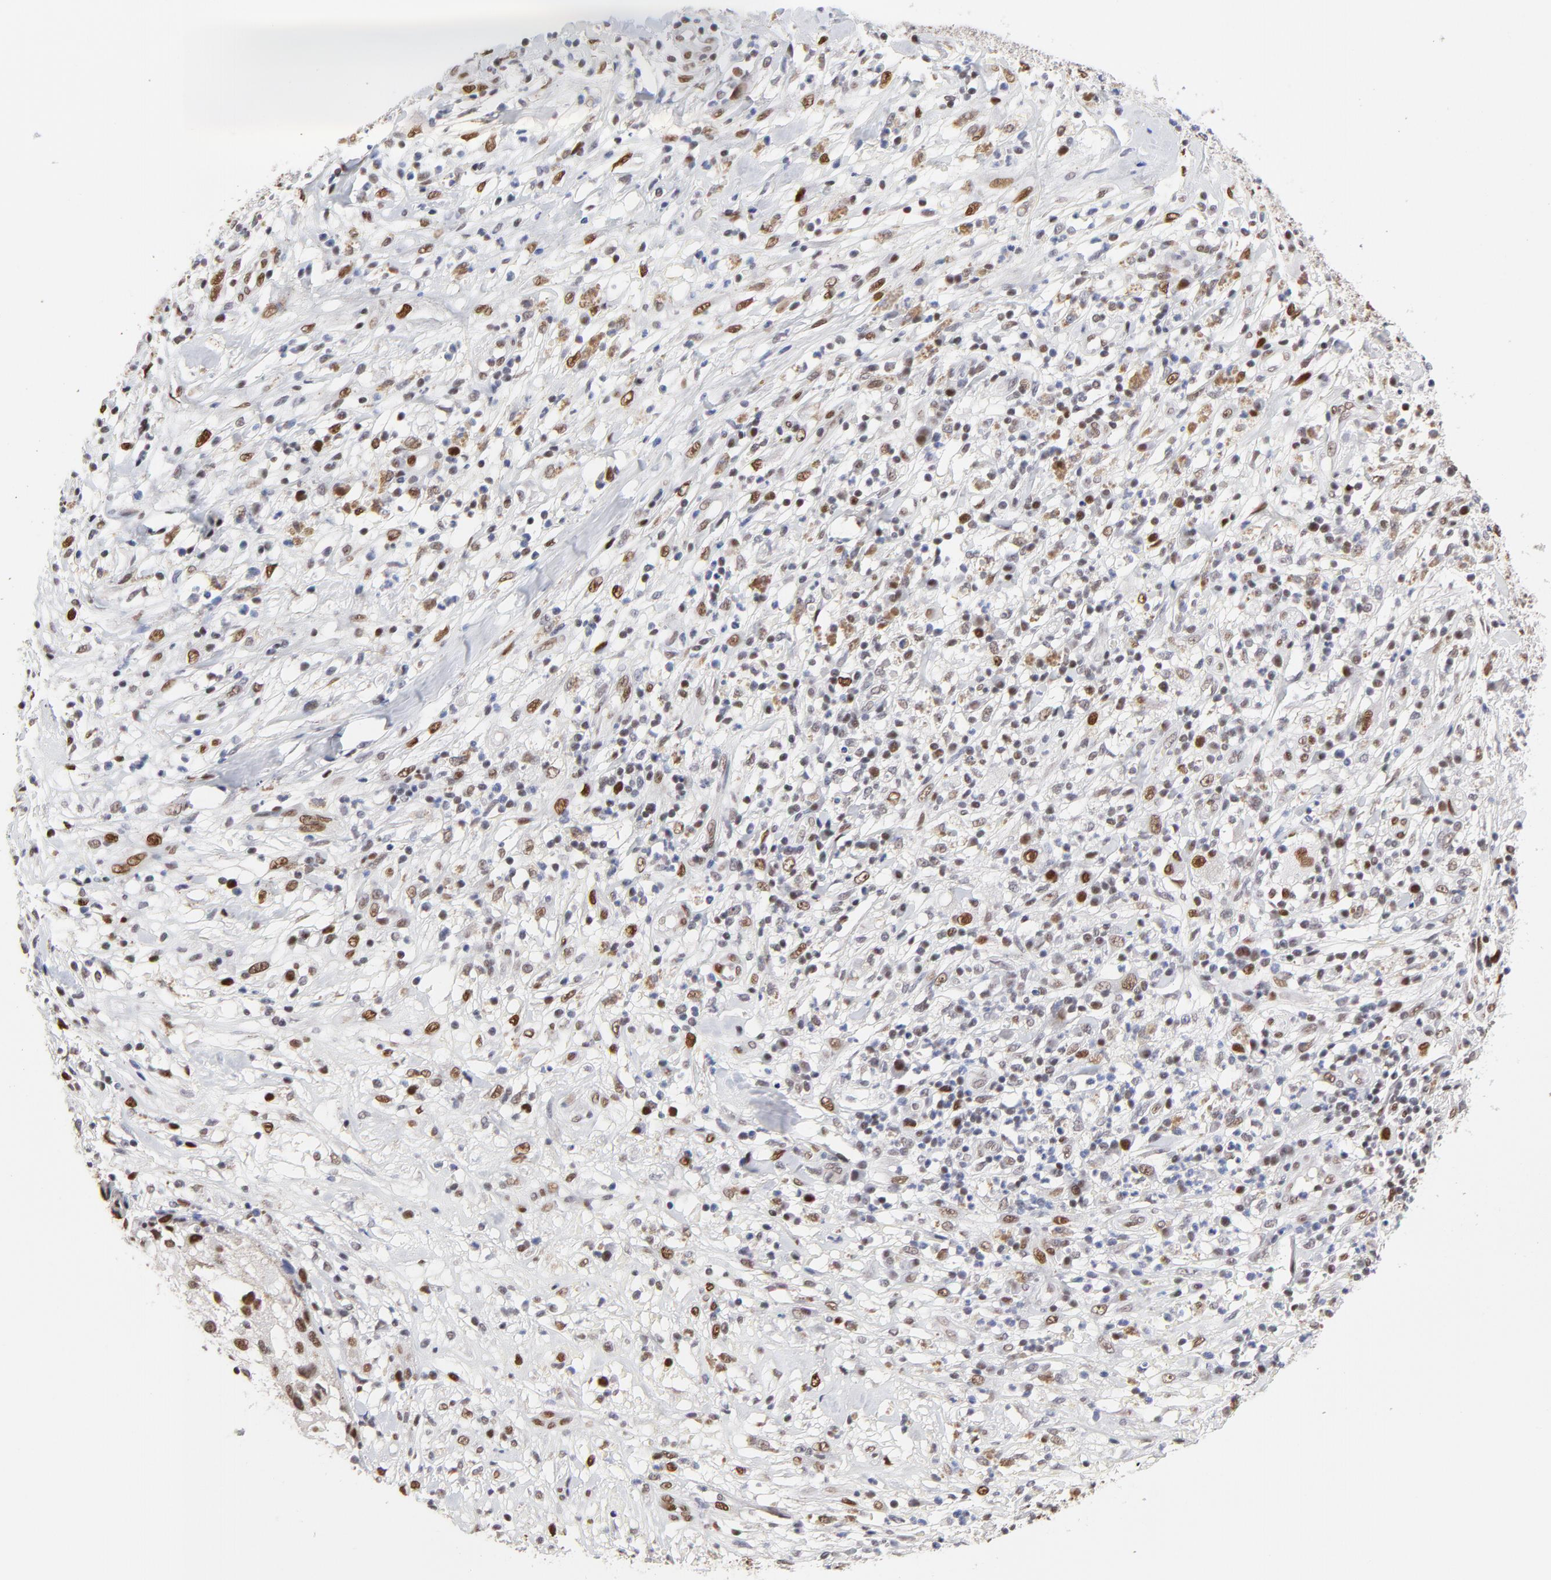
{"staining": {"intensity": "moderate", "quantity": "<25%", "location": "nuclear"}, "tissue": "melanoma", "cell_type": "Tumor cells", "image_type": "cancer", "snomed": [{"axis": "morphology", "description": "Necrosis, NOS"}, {"axis": "morphology", "description": "Malignant melanoma, NOS"}, {"axis": "topography", "description": "Skin"}], "caption": "Immunohistochemical staining of melanoma displays moderate nuclear protein expression in approximately <25% of tumor cells. (DAB (3,3'-diaminobenzidine) IHC, brown staining for protein, blue staining for nuclei).", "gene": "OGFOD1", "patient": {"sex": "female", "age": 87}}